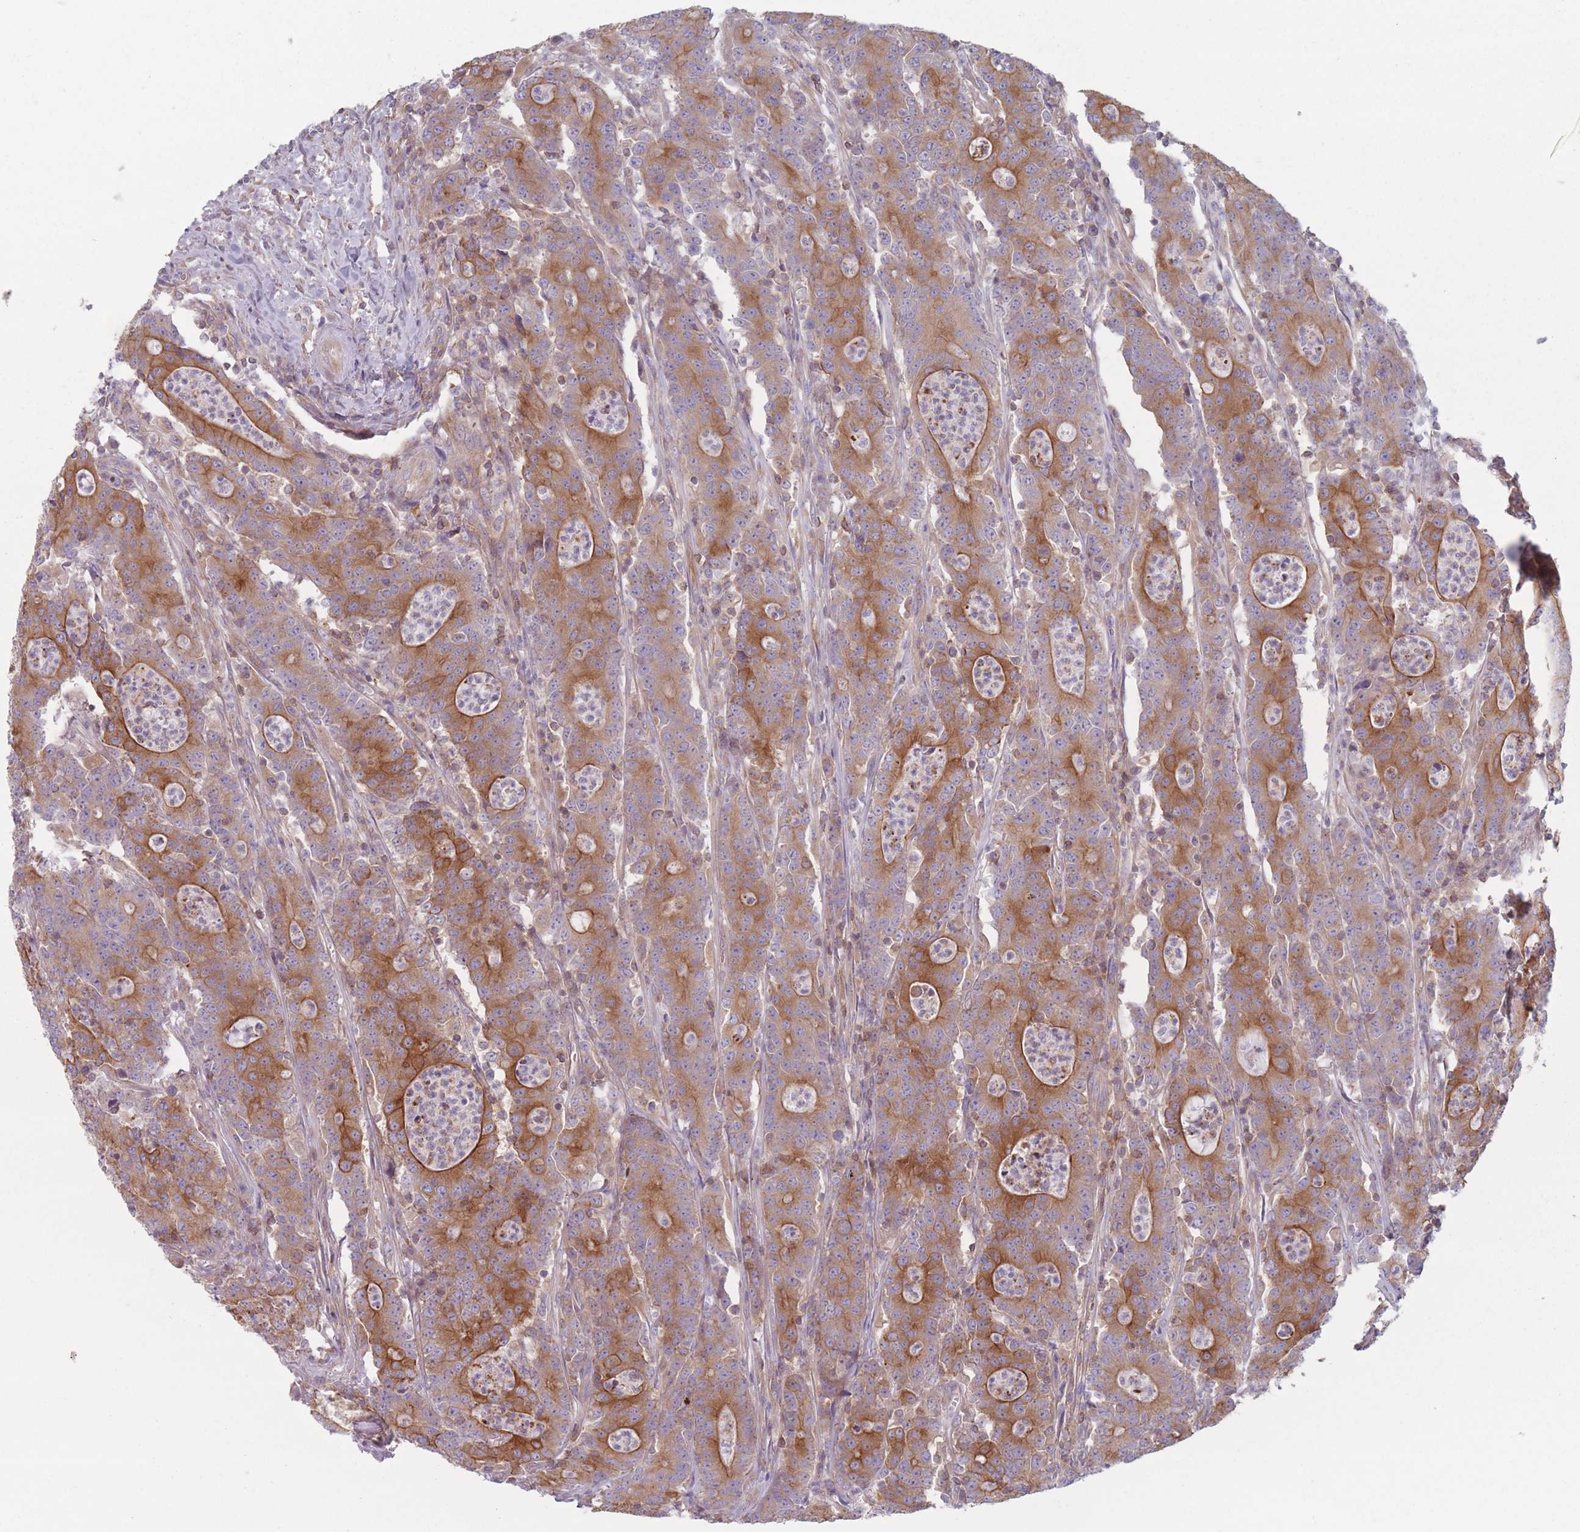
{"staining": {"intensity": "strong", "quantity": "25%-75%", "location": "cytoplasmic/membranous"}, "tissue": "colorectal cancer", "cell_type": "Tumor cells", "image_type": "cancer", "snomed": [{"axis": "morphology", "description": "Adenocarcinoma, NOS"}, {"axis": "topography", "description": "Colon"}], "caption": "DAB immunohistochemical staining of human colorectal cancer reveals strong cytoplasmic/membranous protein staining in about 25%-75% of tumor cells. The protein is shown in brown color, while the nuclei are stained blue.", "gene": "HSBP1L1", "patient": {"sex": "male", "age": 83}}